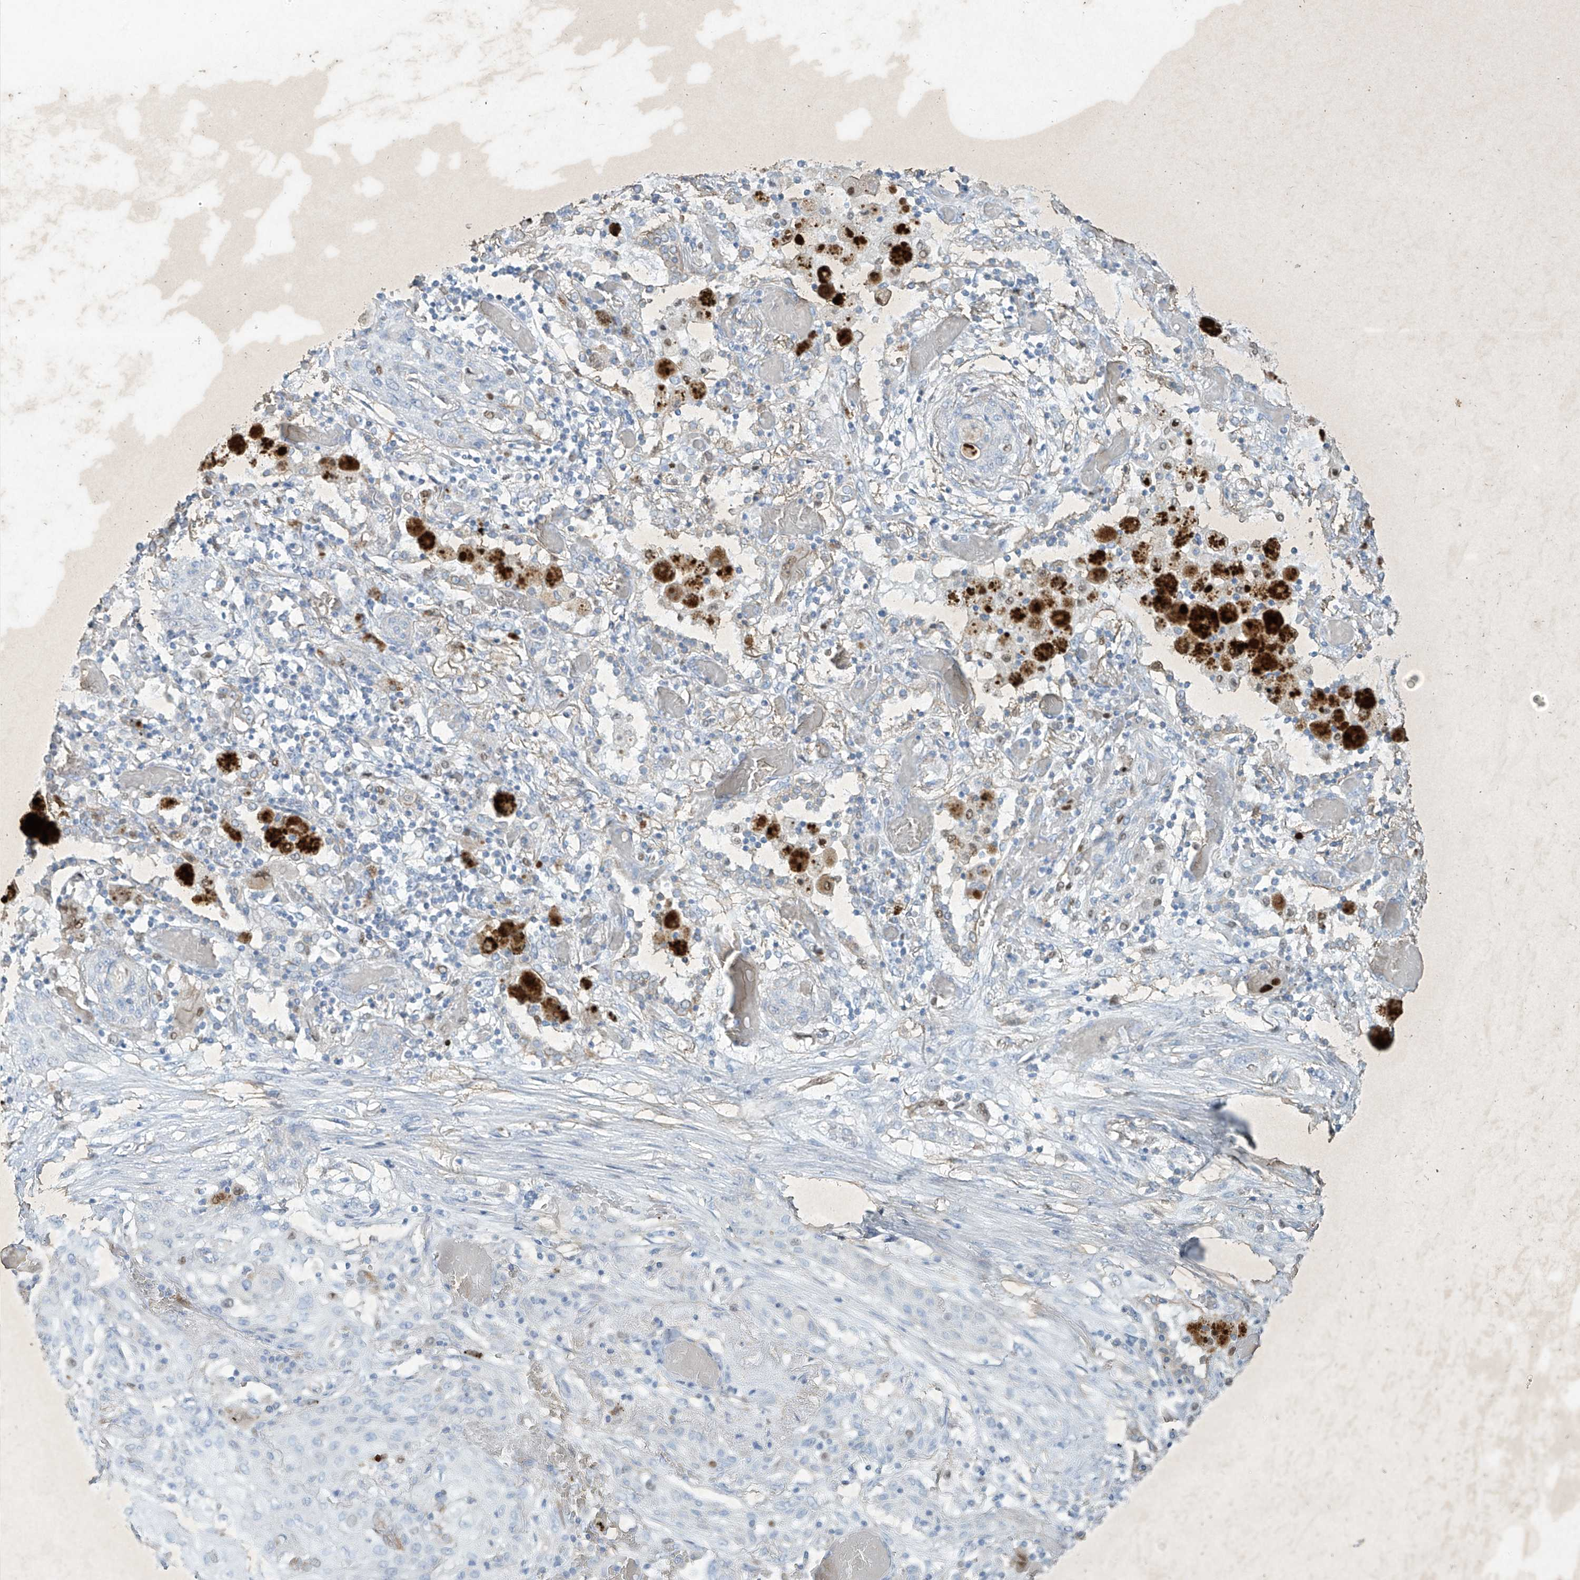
{"staining": {"intensity": "negative", "quantity": "none", "location": "none"}, "tissue": "lung cancer", "cell_type": "Tumor cells", "image_type": "cancer", "snomed": [{"axis": "morphology", "description": "Squamous cell carcinoma, NOS"}, {"axis": "topography", "description": "Lung"}], "caption": "A micrograph of human lung squamous cell carcinoma is negative for staining in tumor cells.", "gene": "TUBE1", "patient": {"sex": "female", "age": 47}}